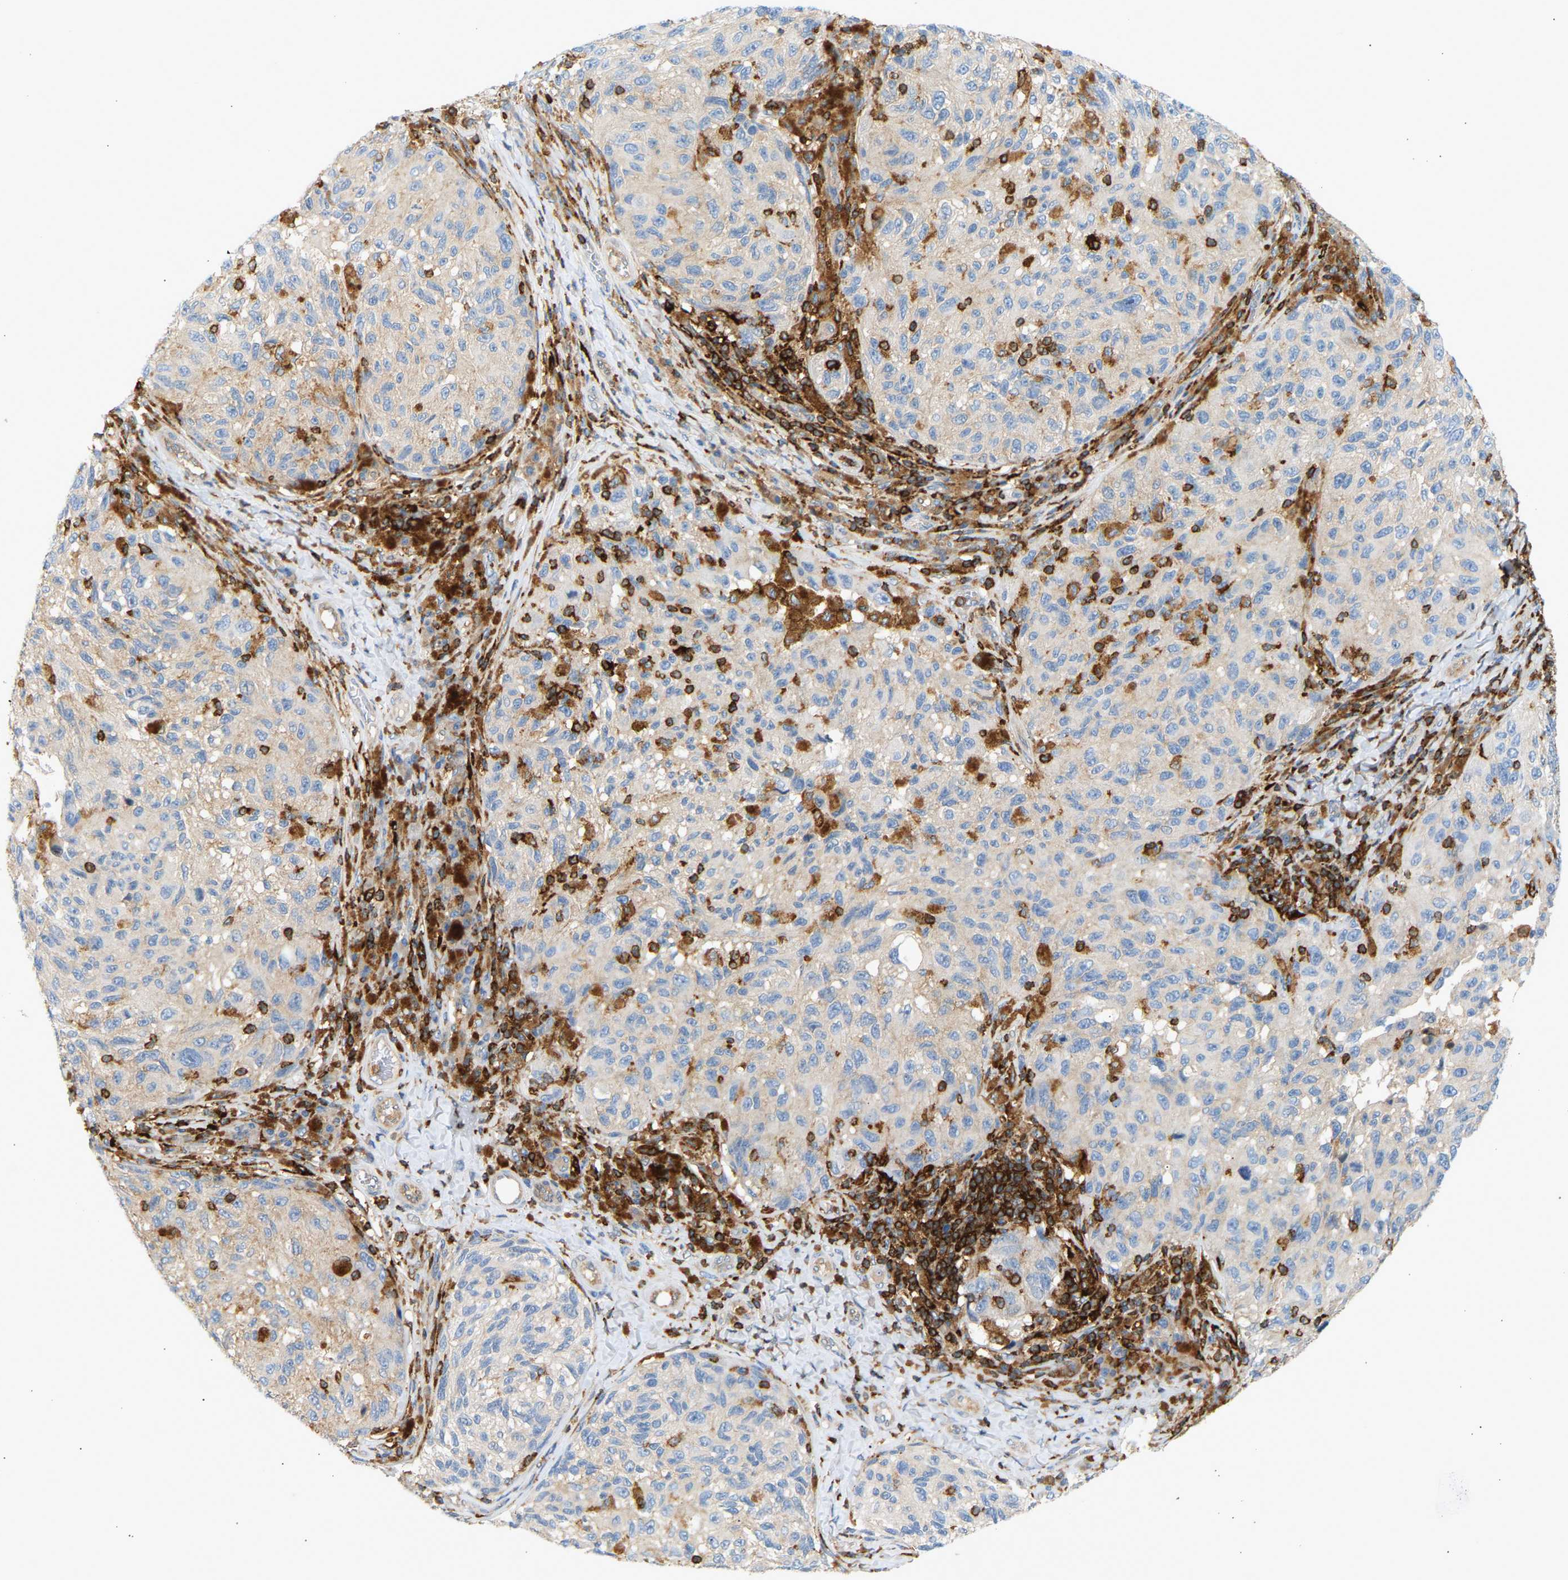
{"staining": {"intensity": "negative", "quantity": "none", "location": "none"}, "tissue": "melanoma", "cell_type": "Tumor cells", "image_type": "cancer", "snomed": [{"axis": "morphology", "description": "Malignant melanoma, NOS"}, {"axis": "topography", "description": "Skin"}], "caption": "Immunohistochemistry (IHC) of human melanoma displays no expression in tumor cells. (DAB (3,3'-diaminobenzidine) immunohistochemistry, high magnification).", "gene": "FNBP1", "patient": {"sex": "female", "age": 73}}